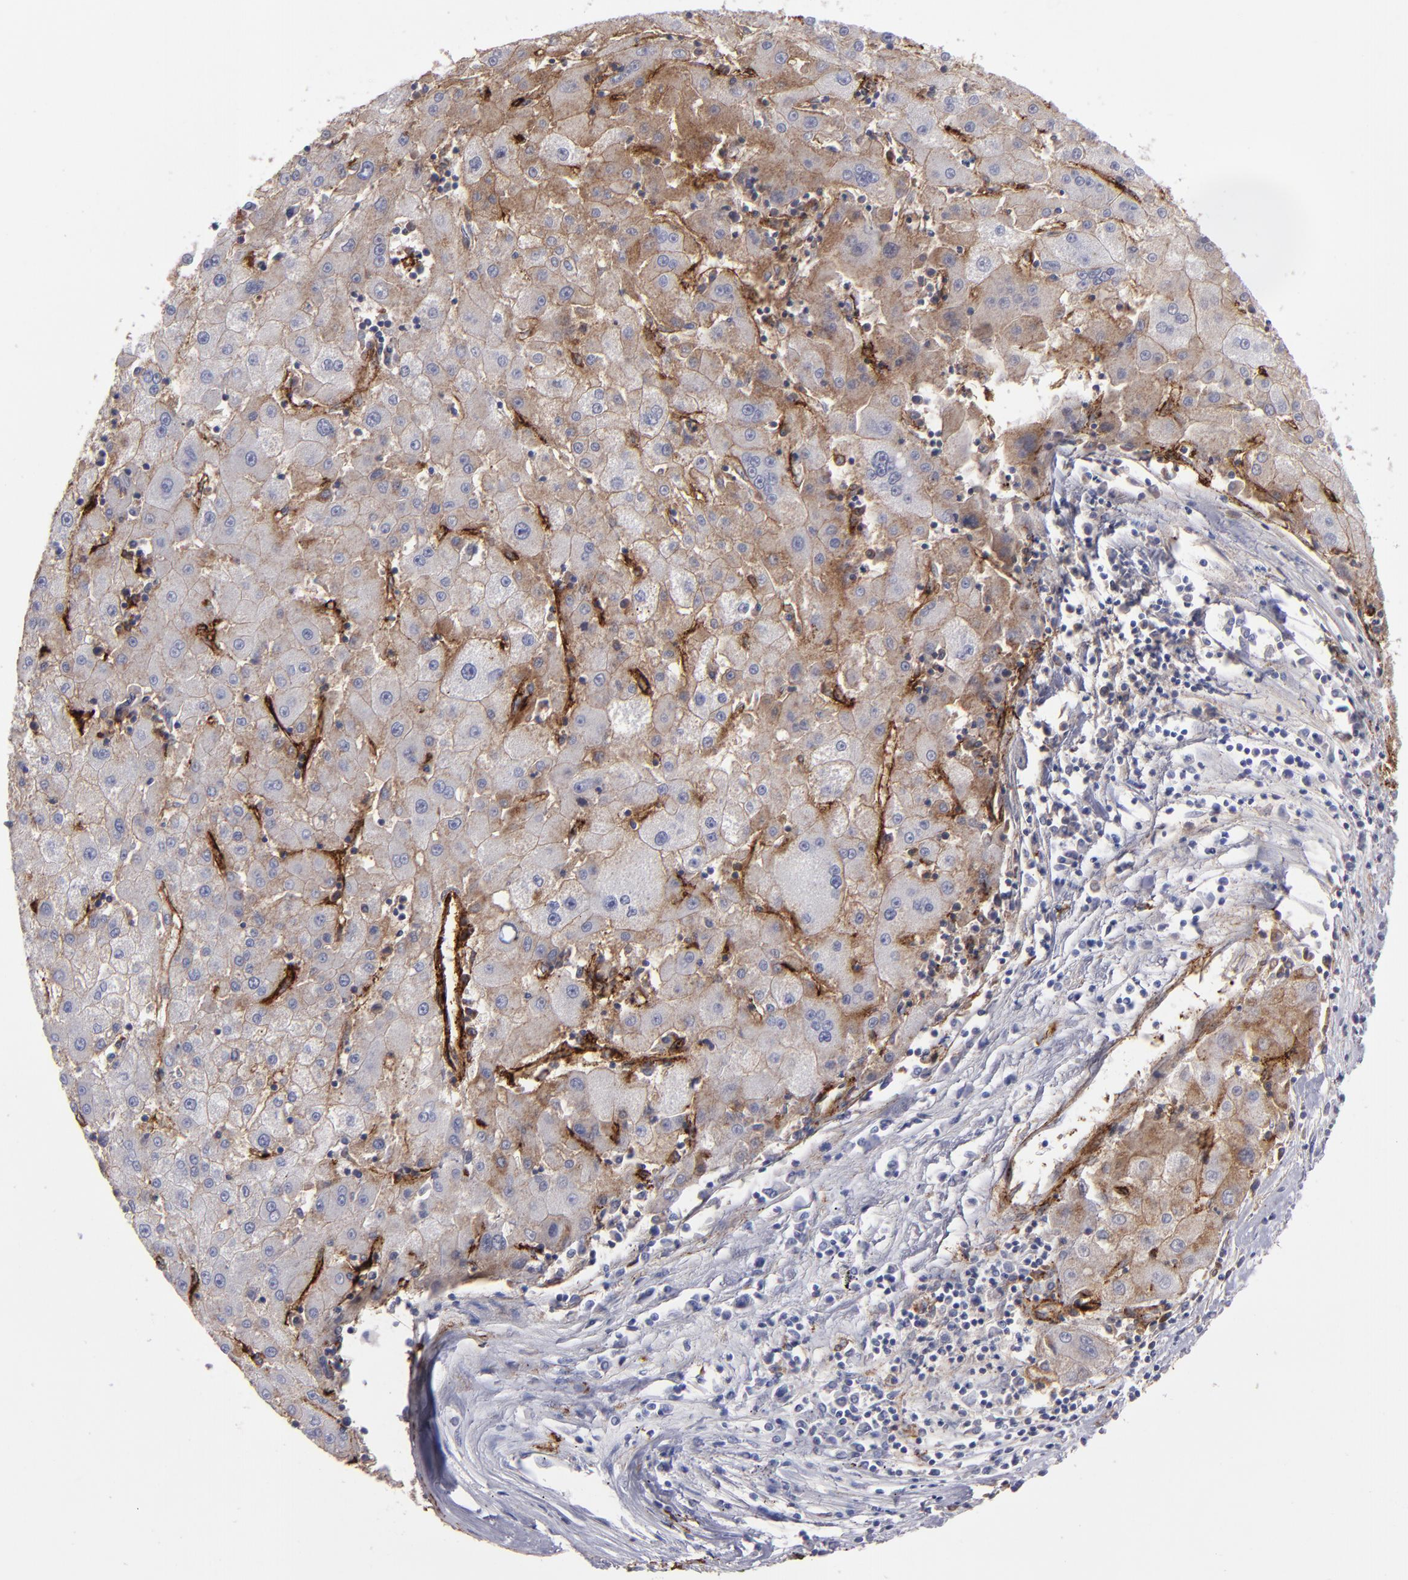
{"staining": {"intensity": "weak", "quantity": "25%-75%", "location": "cytoplasmic/membranous"}, "tissue": "liver cancer", "cell_type": "Tumor cells", "image_type": "cancer", "snomed": [{"axis": "morphology", "description": "Carcinoma, Hepatocellular, NOS"}, {"axis": "topography", "description": "Liver"}], "caption": "Brown immunohistochemical staining in hepatocellular carcinoma (liver) reveals weak cytoplasmic/membranous staining in about 25%-75% of tumor cells.", "gene": "CD36", "patient": {"sex": "male", "age": 72}}